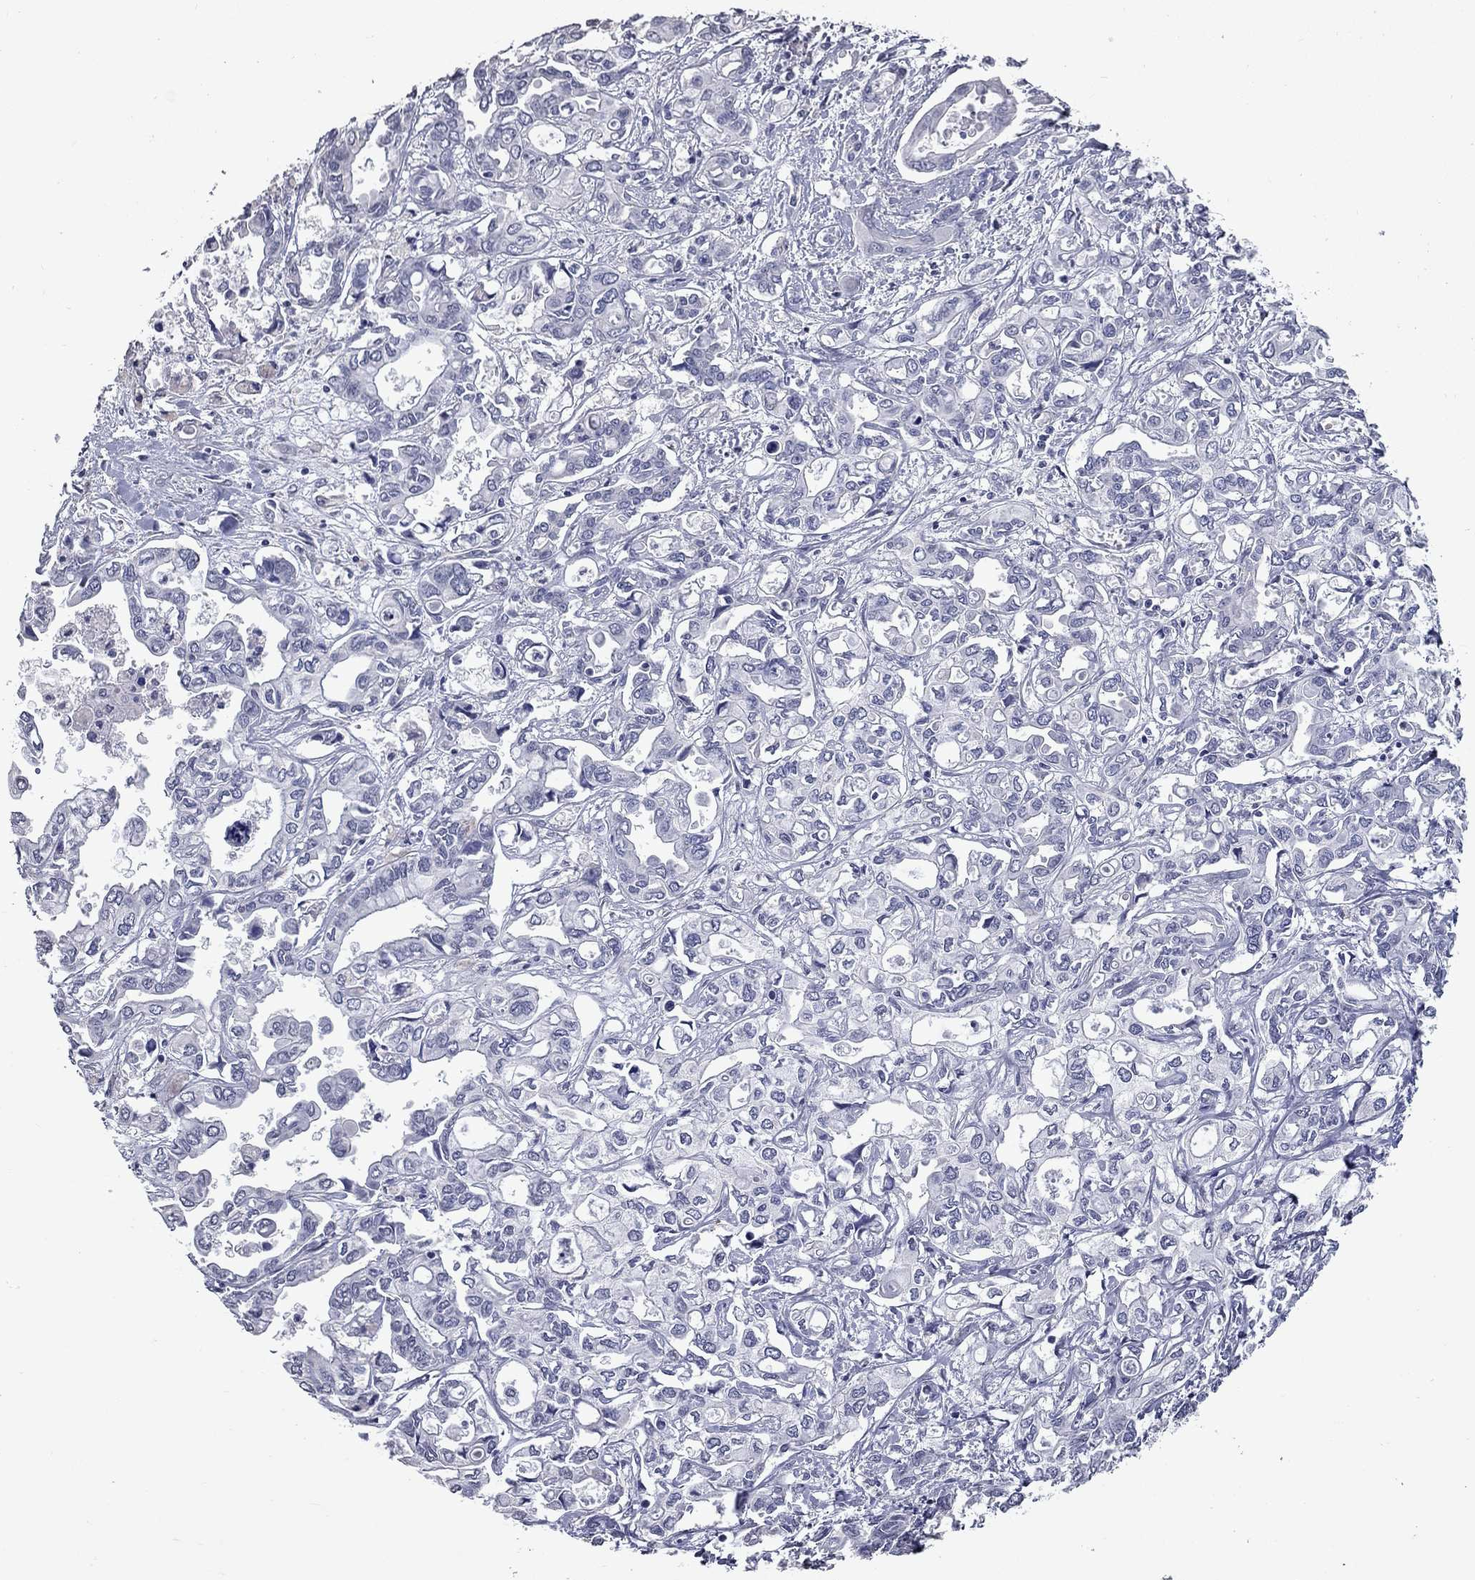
{"staining": {"intensity": "negative", "quantity": "none", "location": "none"}, "tissue": "liver cancer", "cell_type": "Tumor cells", "image_type": "cancer", "snomed": [{"axis": "morphology", "description": "Cholangiocarcinoma"}, {"axis": "topography", "description": "Liver"}], "caption": "IHC of human liver cancer shows no expression in tumor cells. The staining is performed using DAB brown chromogen with nuclei counter-stained in using hematoxylin.", "gene": "SHOC2", "patient": {"sex": "female", "age": 64}}